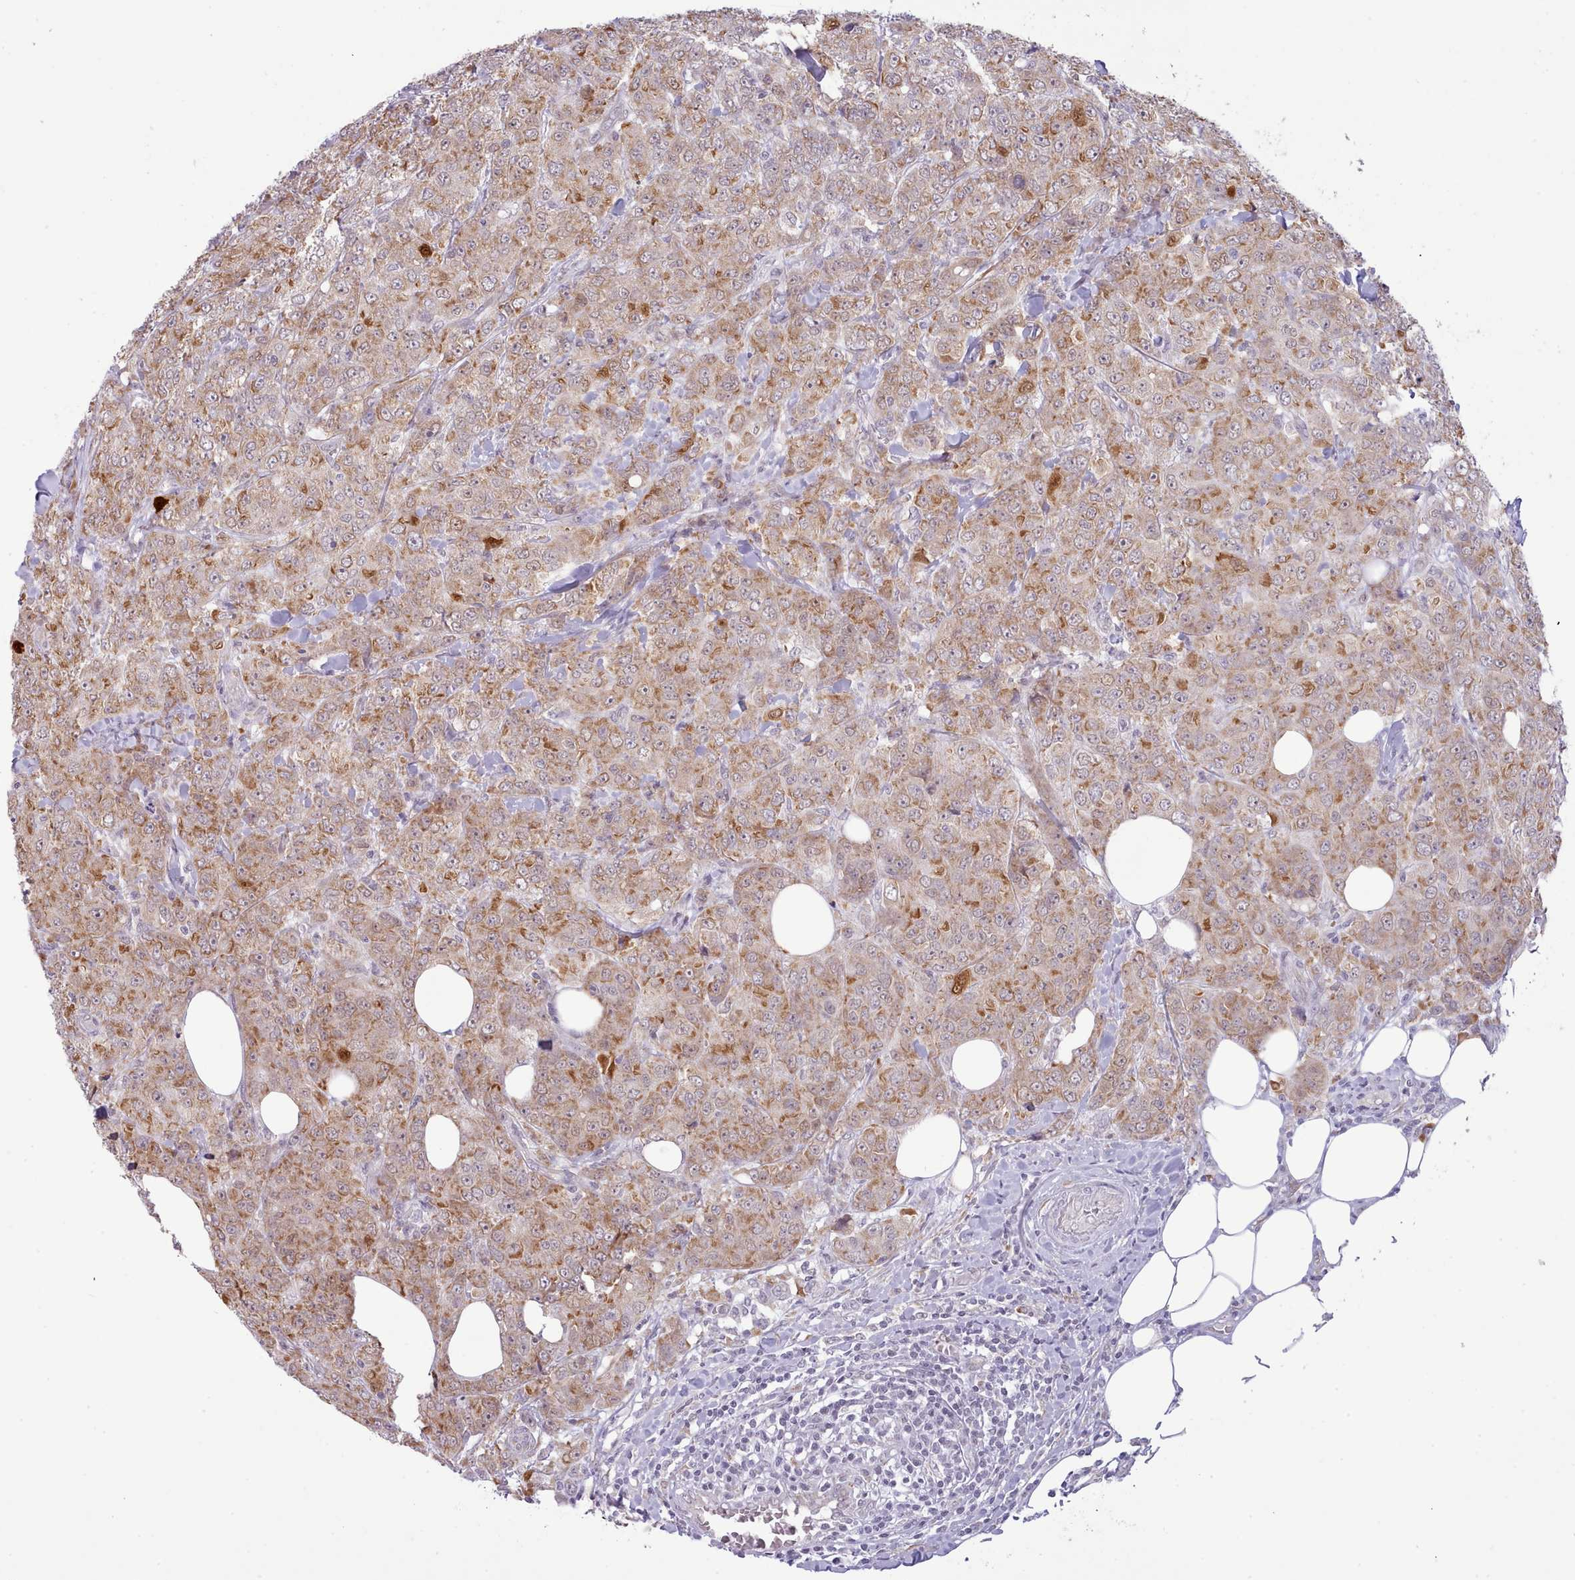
{"staining": {"intensity": "moderate", "quantity": ">75%", "location": "cytoplasmic/membranous,nuclear"}, "tissue": "breast cancer", "cell_type": "Tumor cells", "image_type": "cancer", "snomed": [{"axis": "morphology", "description": "Duct carcinoma"}, {"axis": "topography", "description": "Breast"}], "caption": "DAB (3,3'-diaminobenzidine) immunohistochemical staining of intraductal carcinoma (breast) demonstrates moderate cytoplasmic/membranous and nuclear protein expression in approximately >75% of tumor cells.", "gene": "SEC61B", "patient": {"sex": "female", "age": 43}}